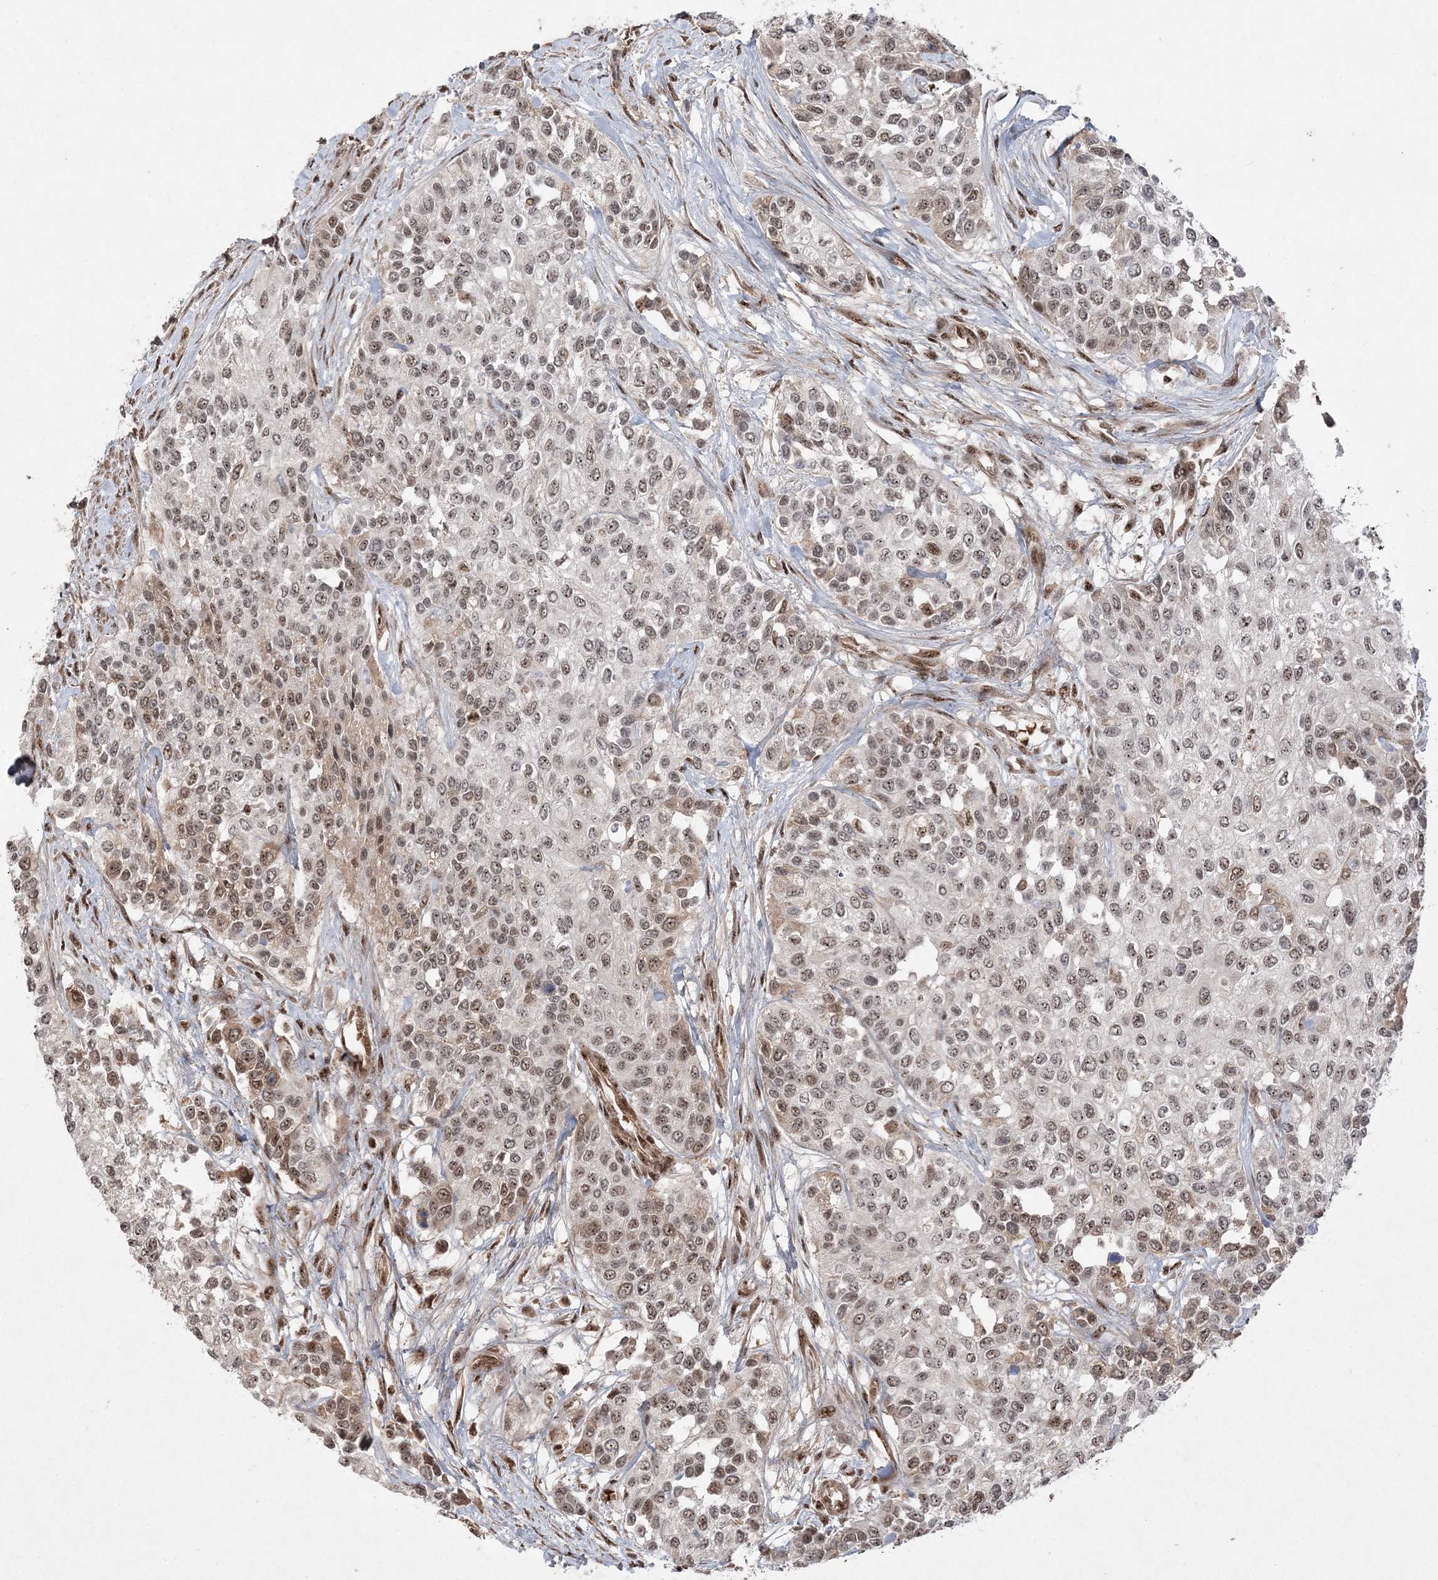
{"staining": {"intensity": "moderate", "quantity": ">75%", "location": "nuclear"}, "tissue": "urothelial cancer", "cell_type": "Tumor cells", "image_type": "cancer", "snomed": [{"axis": "morphology", "description": "Normal tissue, NOS"}, {"axis": "morphology", "description": "Urothelial carcinoma, High grade"}, {"axis": "topography", "description": "Vascular tissue"}, {"axis": "topography", "description": "Urinary bladder"}], "caption": "Immunohistochemistry (IHC) of human urothelial cancer reveals medium levels of moderate nuclear expression in about >75% of tumor cells.", "gene": "RBM17", "patient": {"sex": "female", "age": 56}}